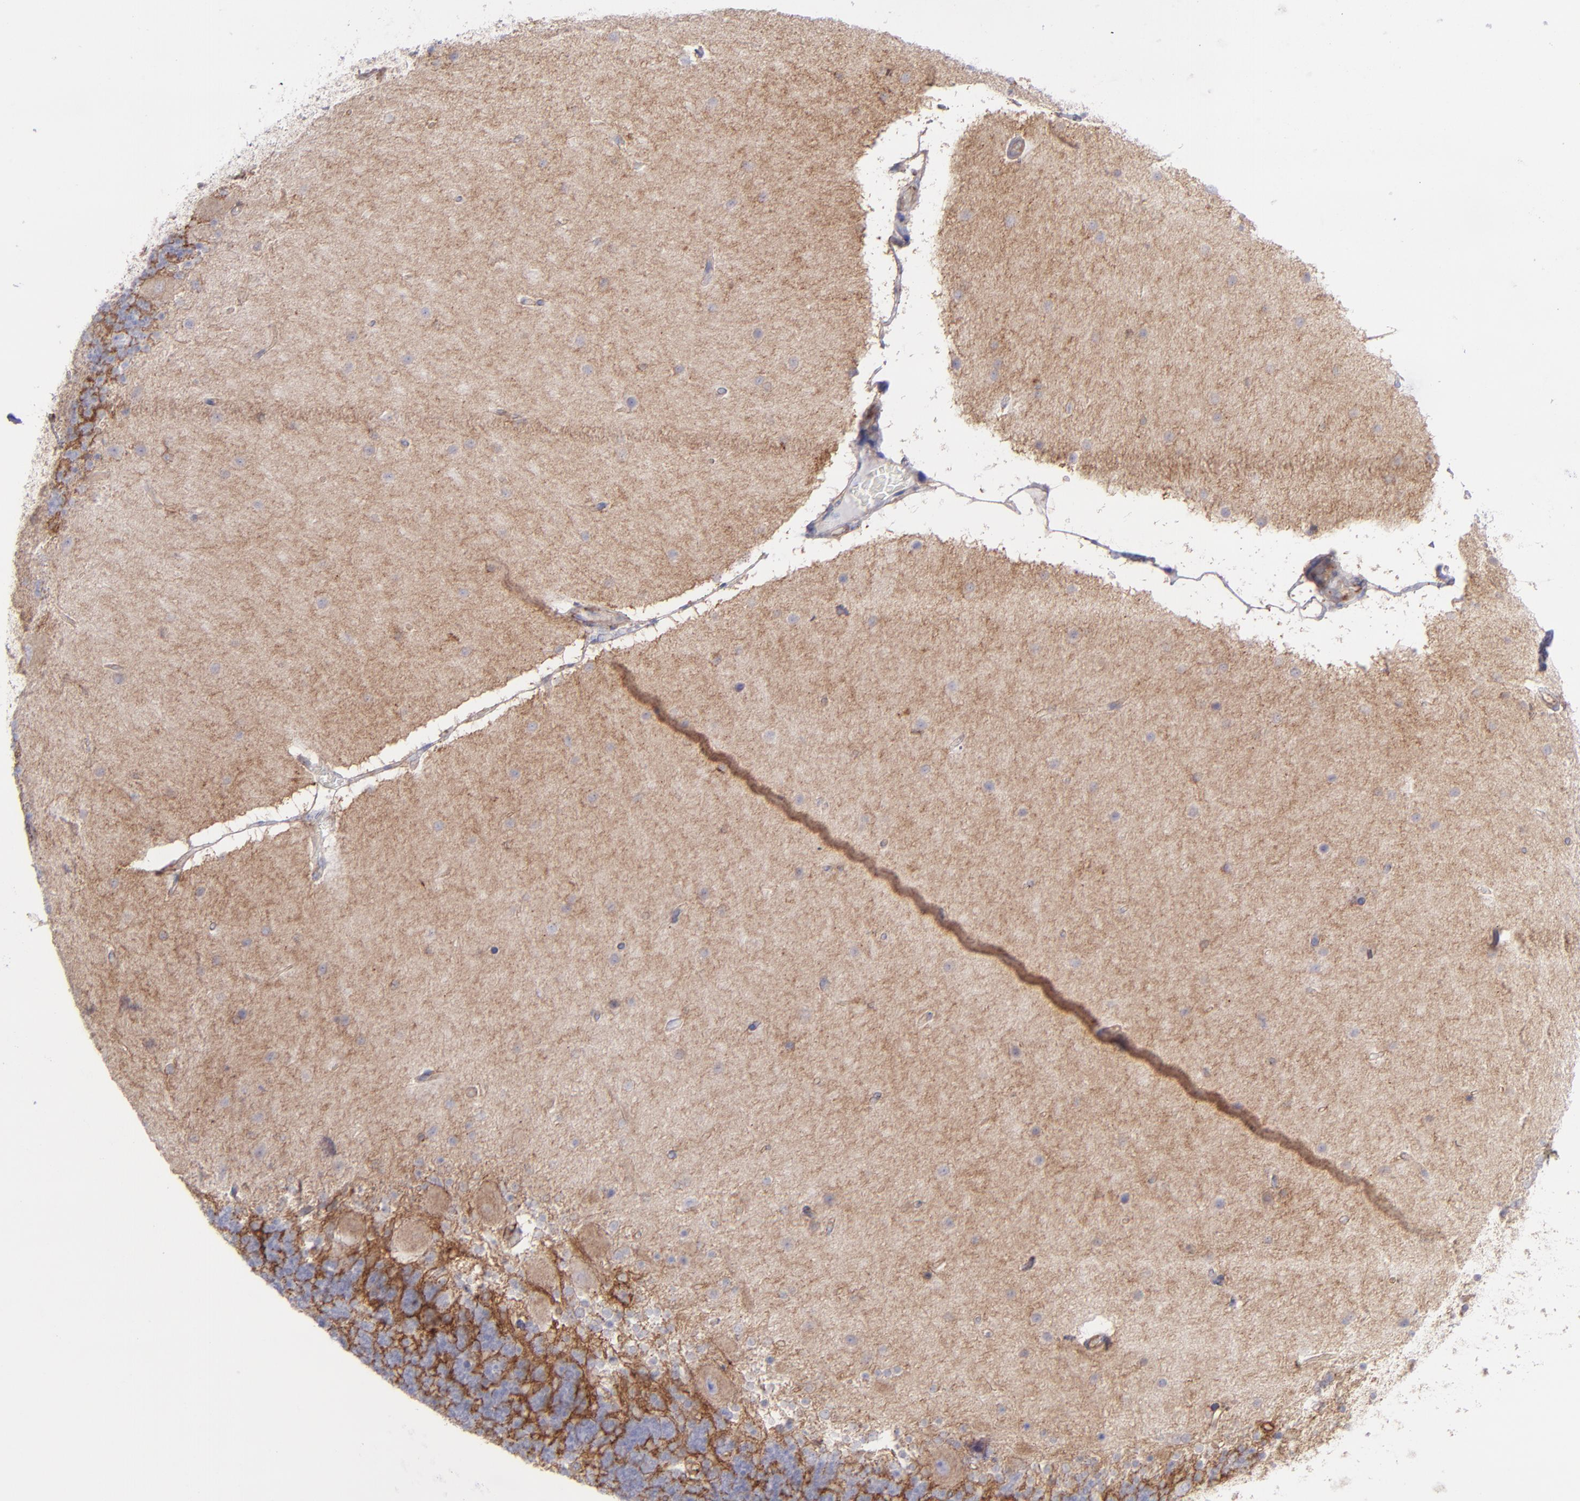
{"staining": {"intensity": "strong", "quantity": "25%-75%", "location": "cytoplasmic/membranous"}, "tissue": "cerebellum", "cell_type": "Cells in granular layer", "image_type": "normal", "snomed": [{"axis": "morphology", "description": "Normal tissue, NOS"}, {"axis": "topography", "description": "Cerebellum"}], "caption": "A high amount of strong cytoplasmic/membranous expression is present in about 25%-75% of cells in granular layer in benign cerebellum. Using DAB (3,3'-diaminobenzidine) (brown) and hematoxylin (blue) stains, captured at high magnification using brightfield microscopy.", "gene": "ITGAV", "patient": {"sex": "female", "age": 54}}